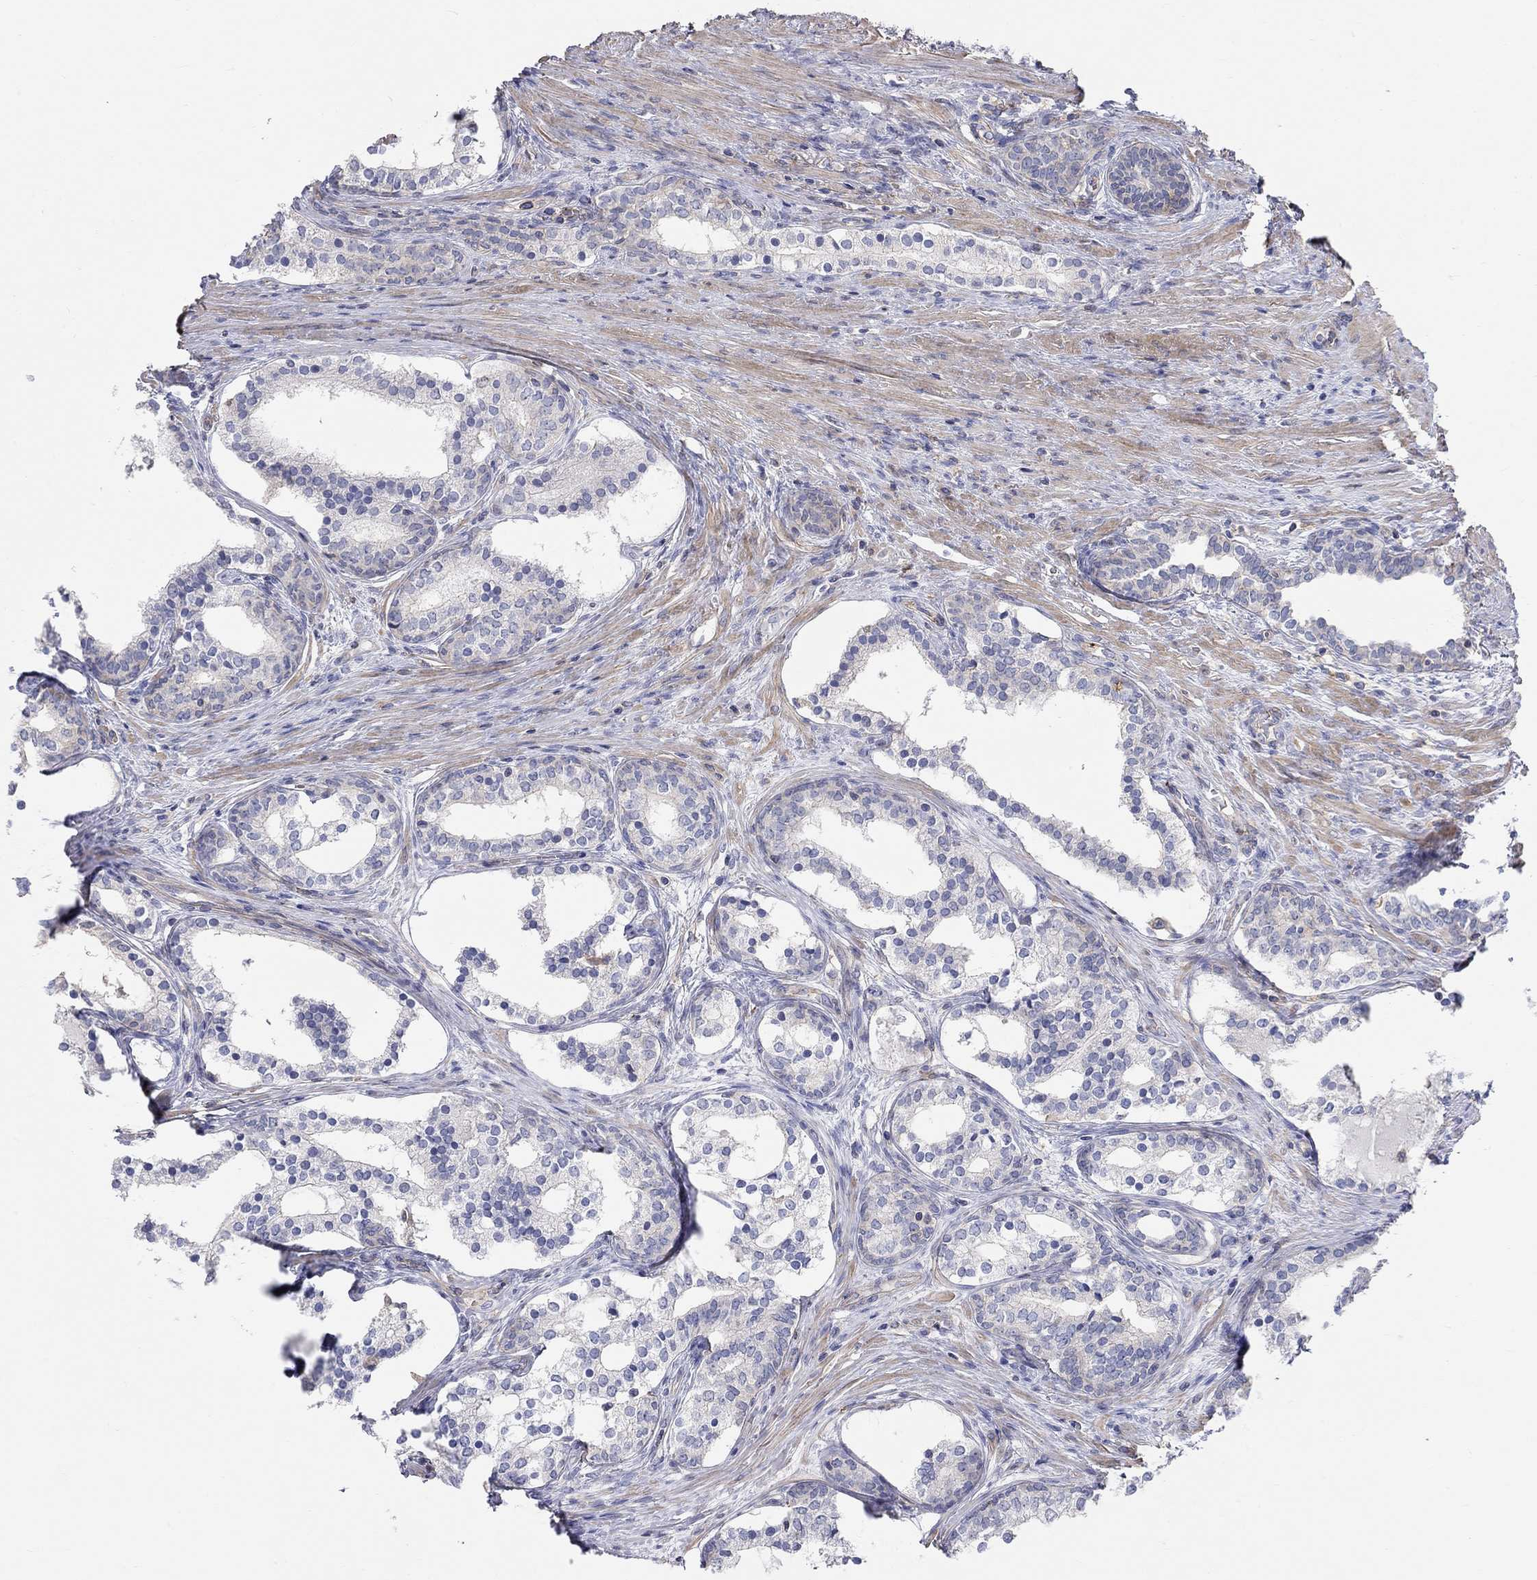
{"staining": {"intensity": "negative", "quantity": "none", "location": "none"}, "tissue": "prostate cancer", "cell_type": "Tumor cells", "image_type": "cancer", "snomed": [{"axis": "morphology", "description": "Adenocarcinoma, NOS"}, {"axis": "morphology", "description": "Adenocarcinoma, High grade"}, {"axis": "topography", "description": "Prostate"}], "caption": "Protein analysis of prostate cancer demonstrates no significant staining in tumor cells.", "gene": "PCDHGA10", "patient": {"sex": "male", "age": 61}}